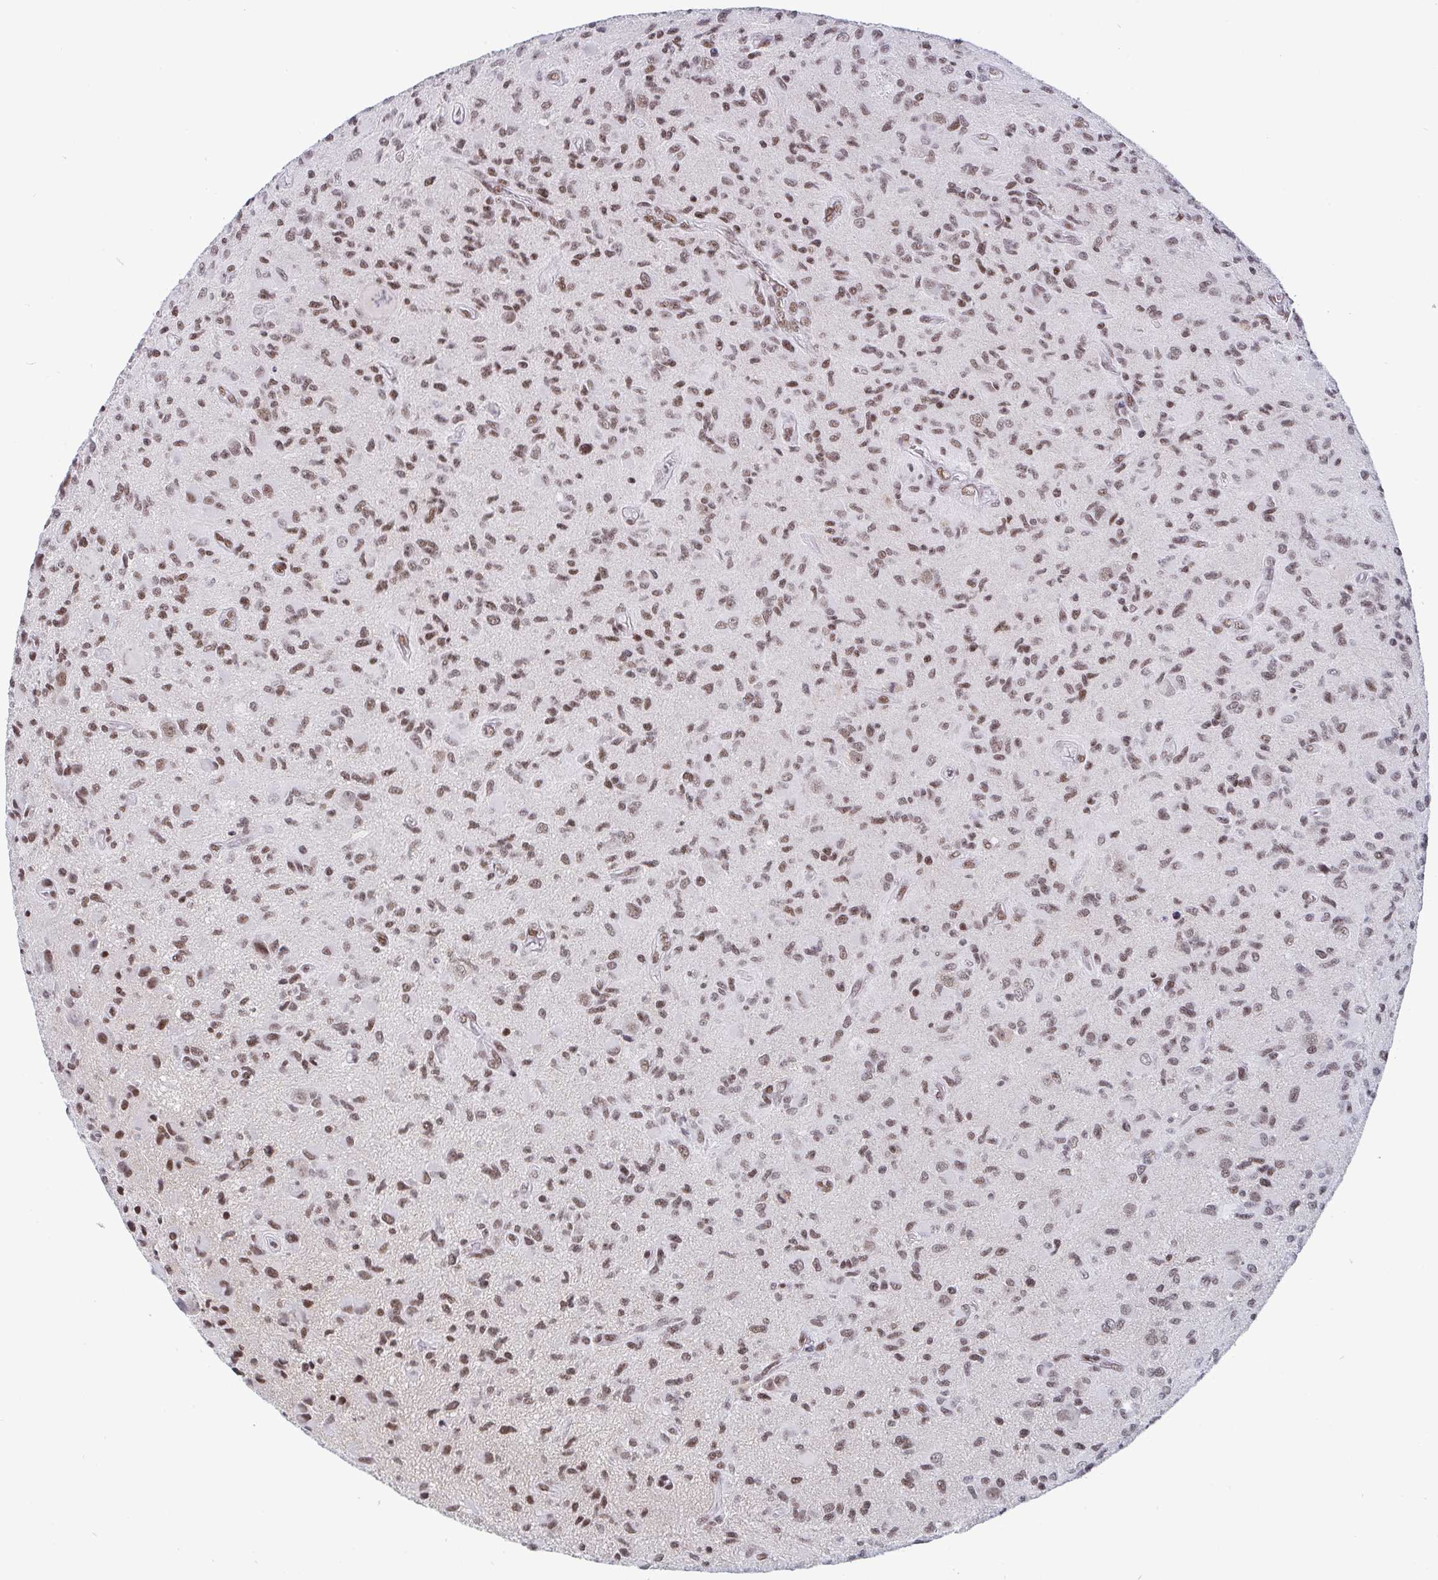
{"staining": {"intensity": "moderate", "quantity": ">75%", "location": "nuclear"}, "tissue": "glioma", "cell_type": "Tumor cells", "image_type": "cancer", "snomed": [{"axis": "morphology", "description": "Glioma, malignant, High grade"}, {"axis": "topography", "description": "Brain"}], "caption": "Brown immunohistochemical staining in malignant high-grade glioma reveals moderate nuclear expression in about >75% of tumor cells.", "gene": "CTCF", "patient": {"sex": "female", "age": 65}}